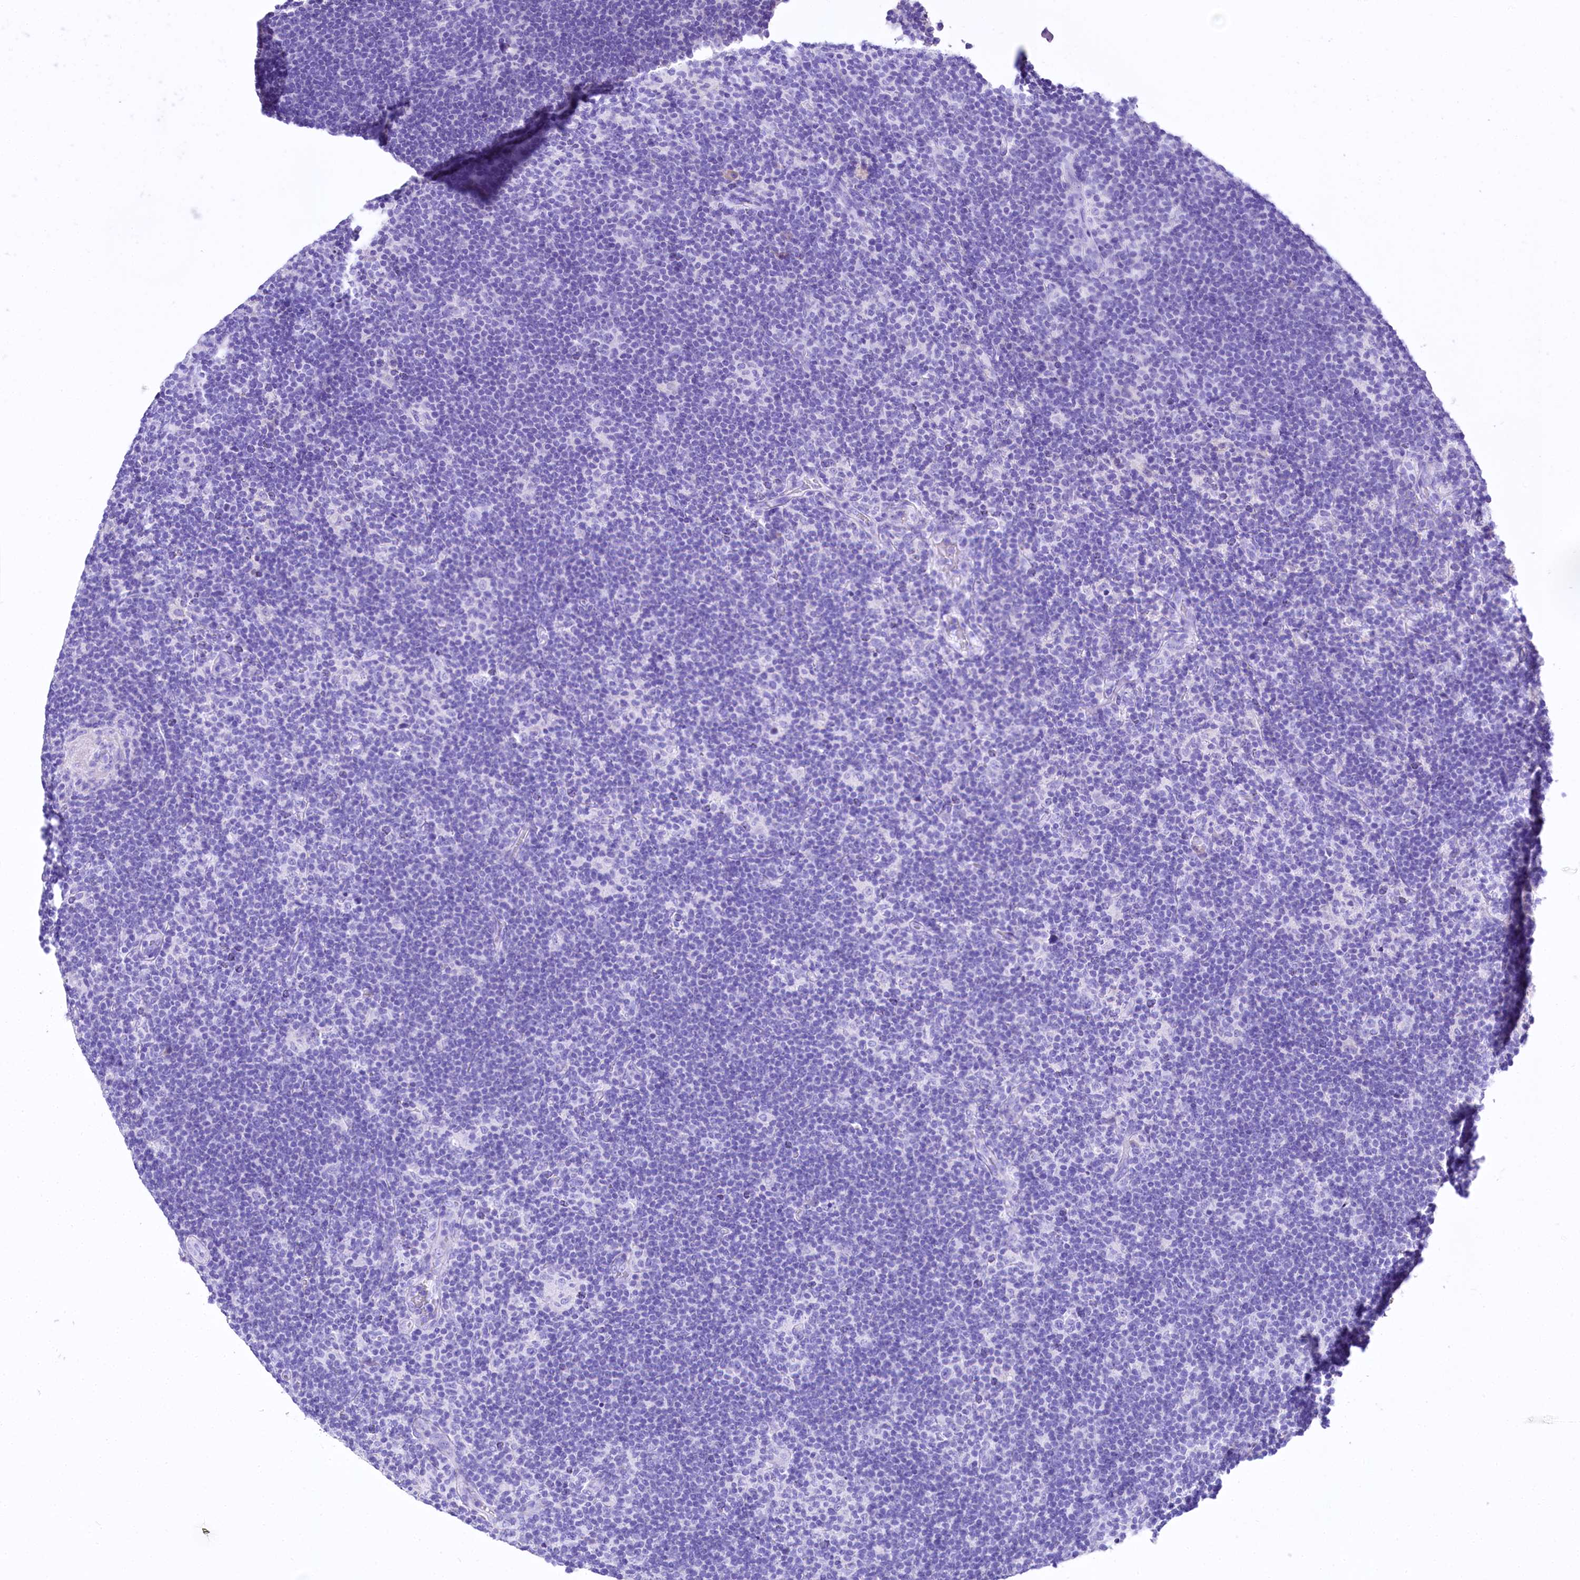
{"staining": {"intensity": "negative", "quantity": "none", "location": "none"}, "tissue": "lymphoma", "cell_type": "Tumor cells", "image_type": "cancer", "snomed": [{"axis": "morphology", "description": "Hodgkin's disease, NOS"}, {"axis": "topography", "description": "Lymph node"}], "caption": "Hodgkin's disease stained for a protein using immunohistochemistry demonstrates no staining tumor cells.", "gene": "A2ML1", "patient": {"sex": "female", "age": 57}}